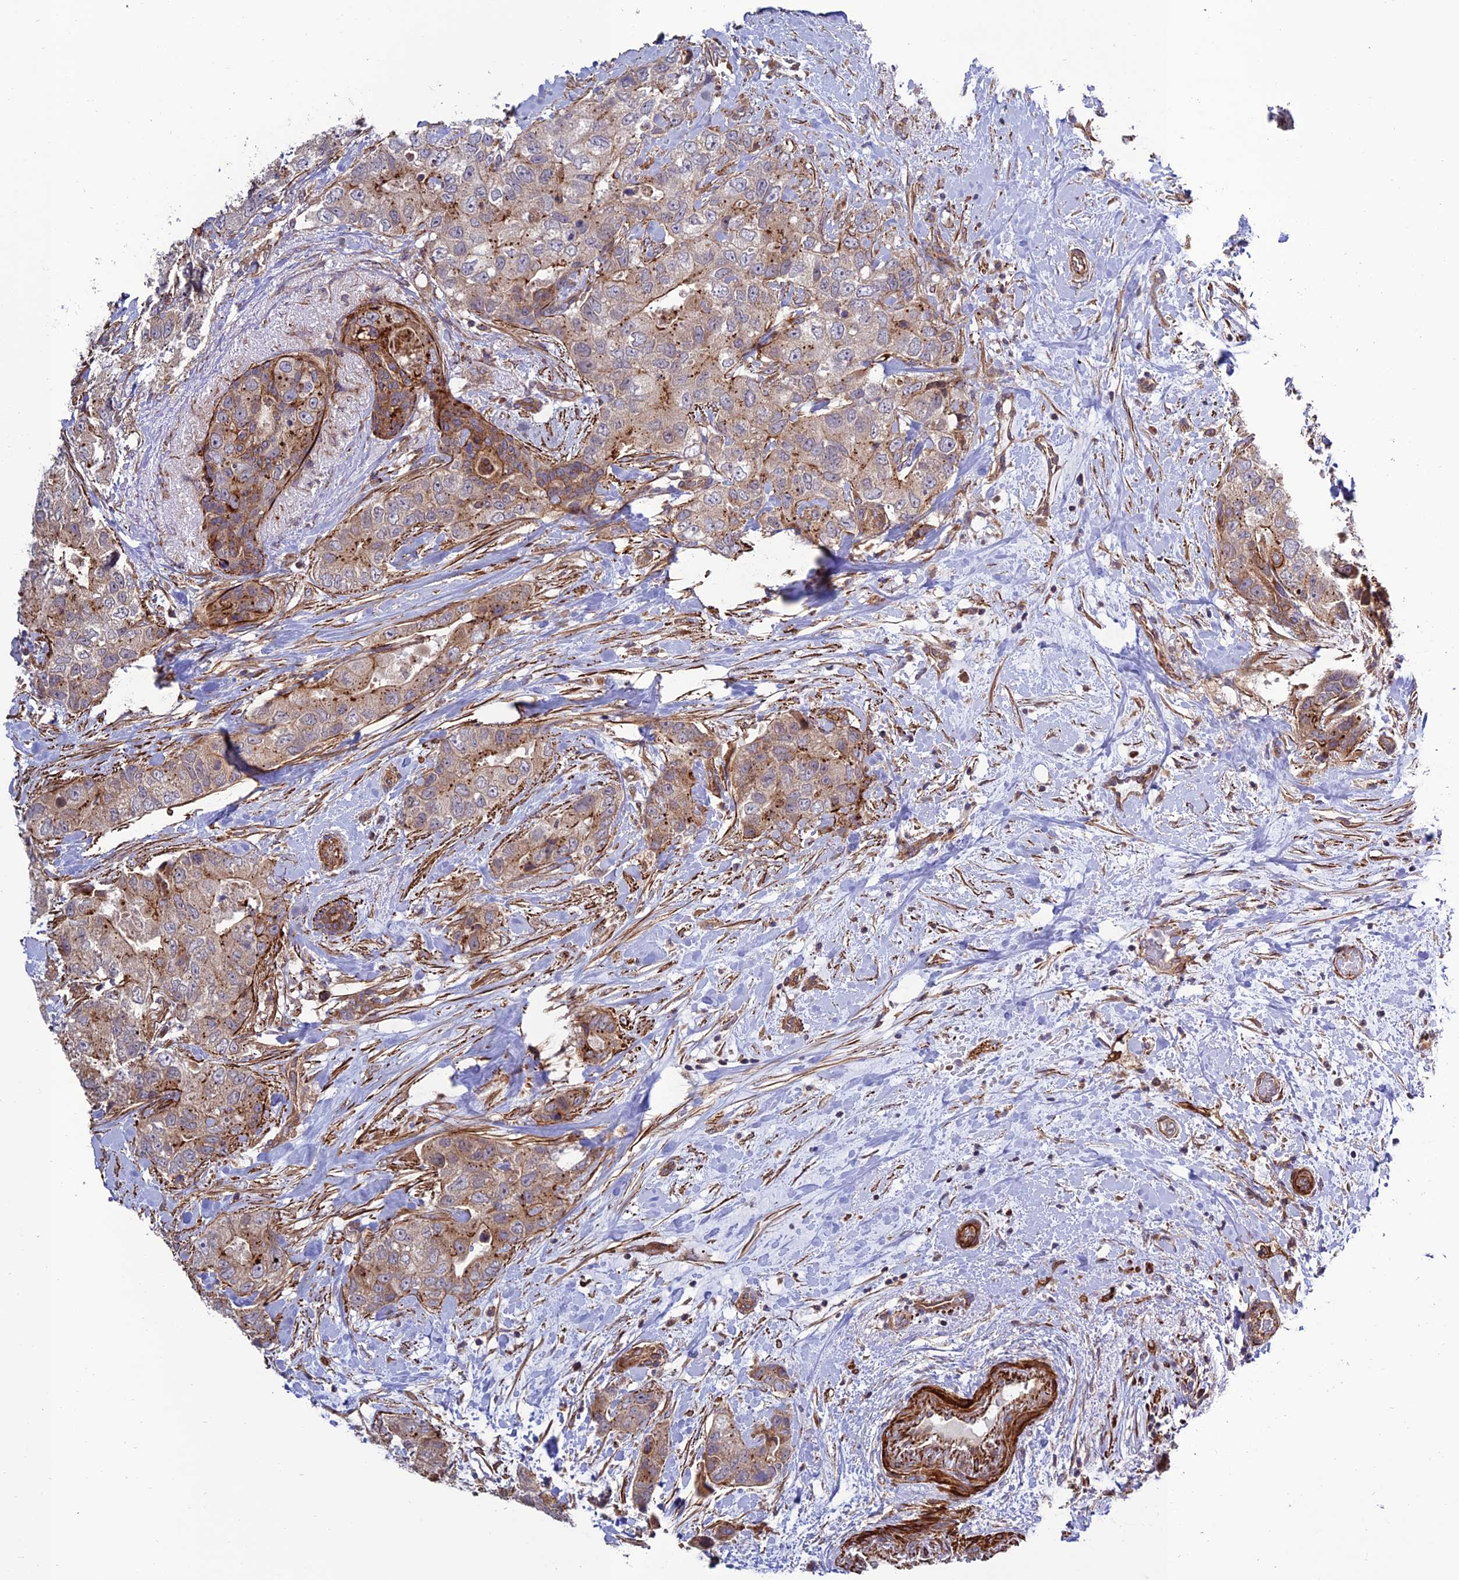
{"staining": {"intensity": "moderate", "quantity": "<25%", "location": "cytoplasmic/membranous"}, "tissue": "breast cancer", "cell_type": "Tumor cells", "image_type": "cancer", "snomed": [{"axis": "morphology", "description": "Duct carcinoma"}, {"axis": "topography", "description": "Breast"}], "caption": "A high-resolution micrograph shows immunohistochemistry staining of breast infiltrating ductal carcinoma, which reveals moderate cytoplasmic/membranous staining in approximately <25% of tumor cells.", "gene": "TNIP3", "patient": {"sex": "female", "age": 62}}